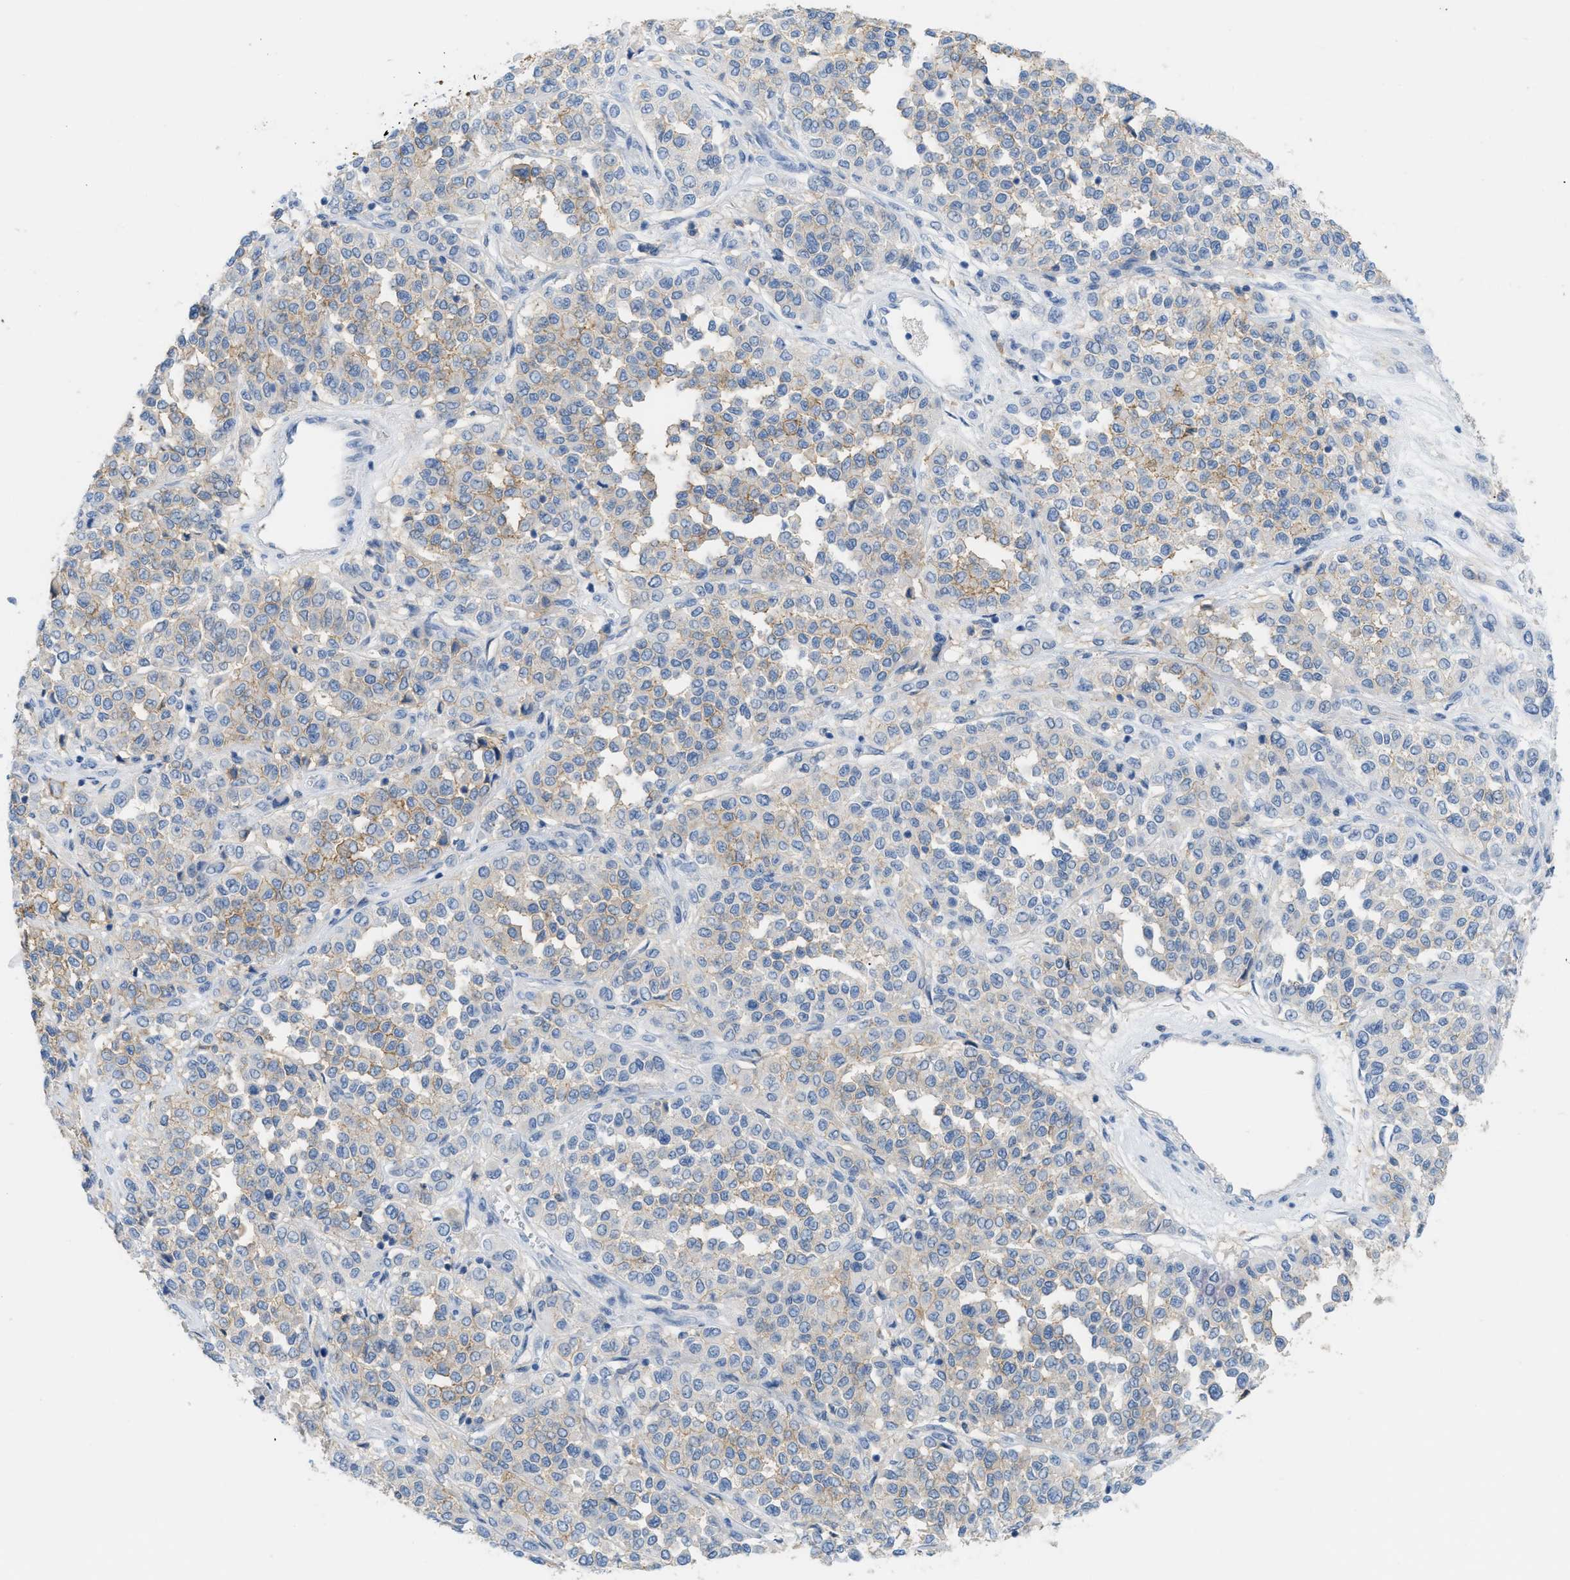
{"staining": {"intensity": "weak", "quantity": "25%-75%", "location": "cytoplasmic/membranous"}, "tissue": "melanoma", "cell_type": "Tumor cells", "image_type": "cancer", "snomed": [{"axis": "morphology", "description": "Malignant melanoma, Metastatic site"}, {"axis": "topography", "description": "Pancreas"}], "caption": "A brown stain highlights weak cytoplasmic/membranous positivity of a protein in malignant melanoma (metastatic site) tumor cells. (IHC, brightfield microscopy, high magnification).", "gene": "SLC3A2", "patient": {"sex": "female", "age": 30}}